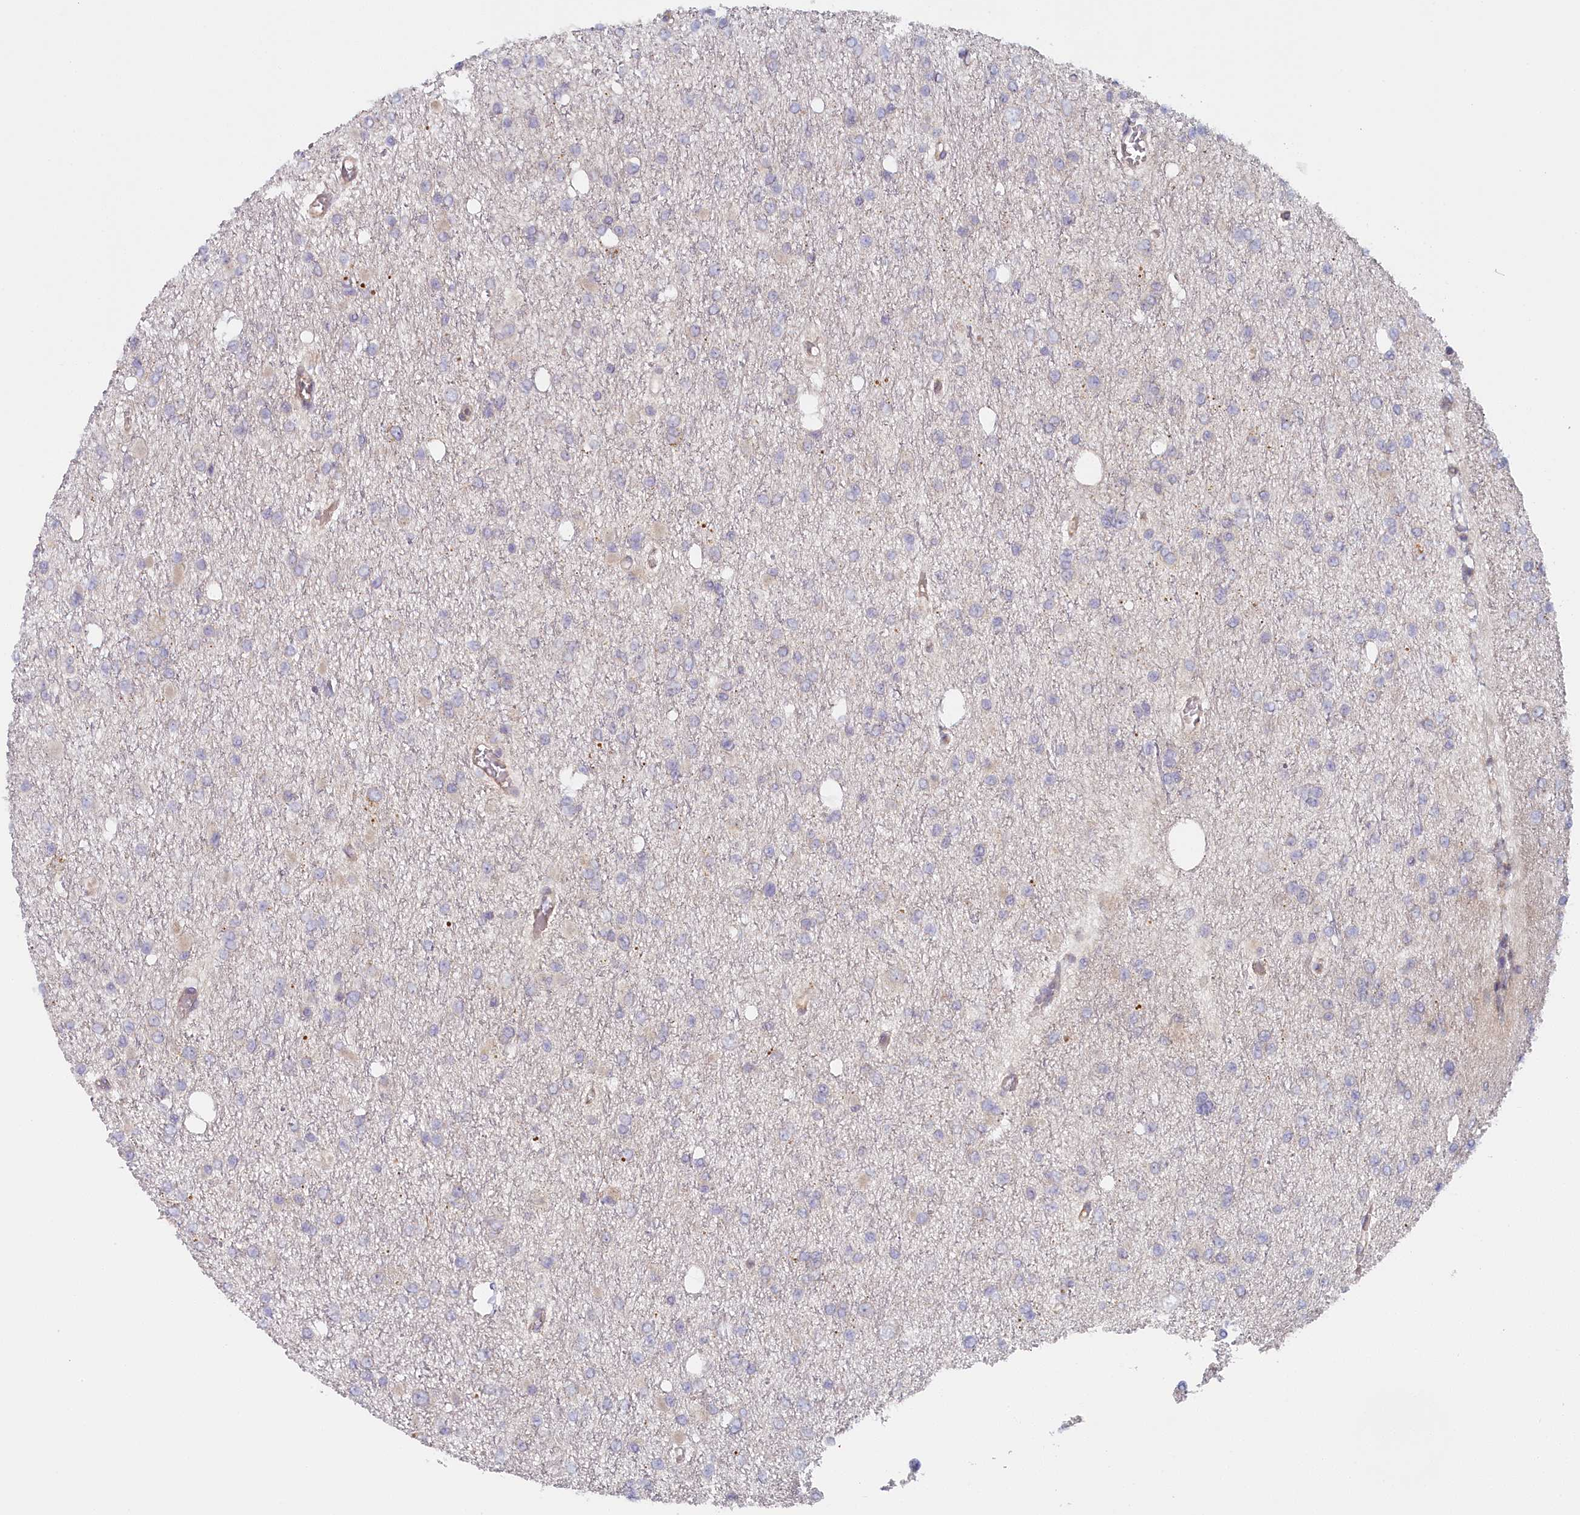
{"staining": {"intensity": "negative", "quantity": "none", "location": "none"}, "tissue": "glioma", "cell_type": "Tumor cells", "image_type": "cancer", "snomed": [{"axis": "morphology", "description": "Glioma, malignant, Low grade"}, {"axis": "topography", "description": "Brain"}], "caption": "Immunohistochemistry histopathology image of glioma stained for a protein (brown), which demonstrates no expression in tumor cells. The staining is performed using DAB (3,3'-diaminobenzidine) brown chromogen with nuclei counter-stained in using hematoxylin.", "gene": "INTS4", "patient": {"sex": "female", "age": 22}}